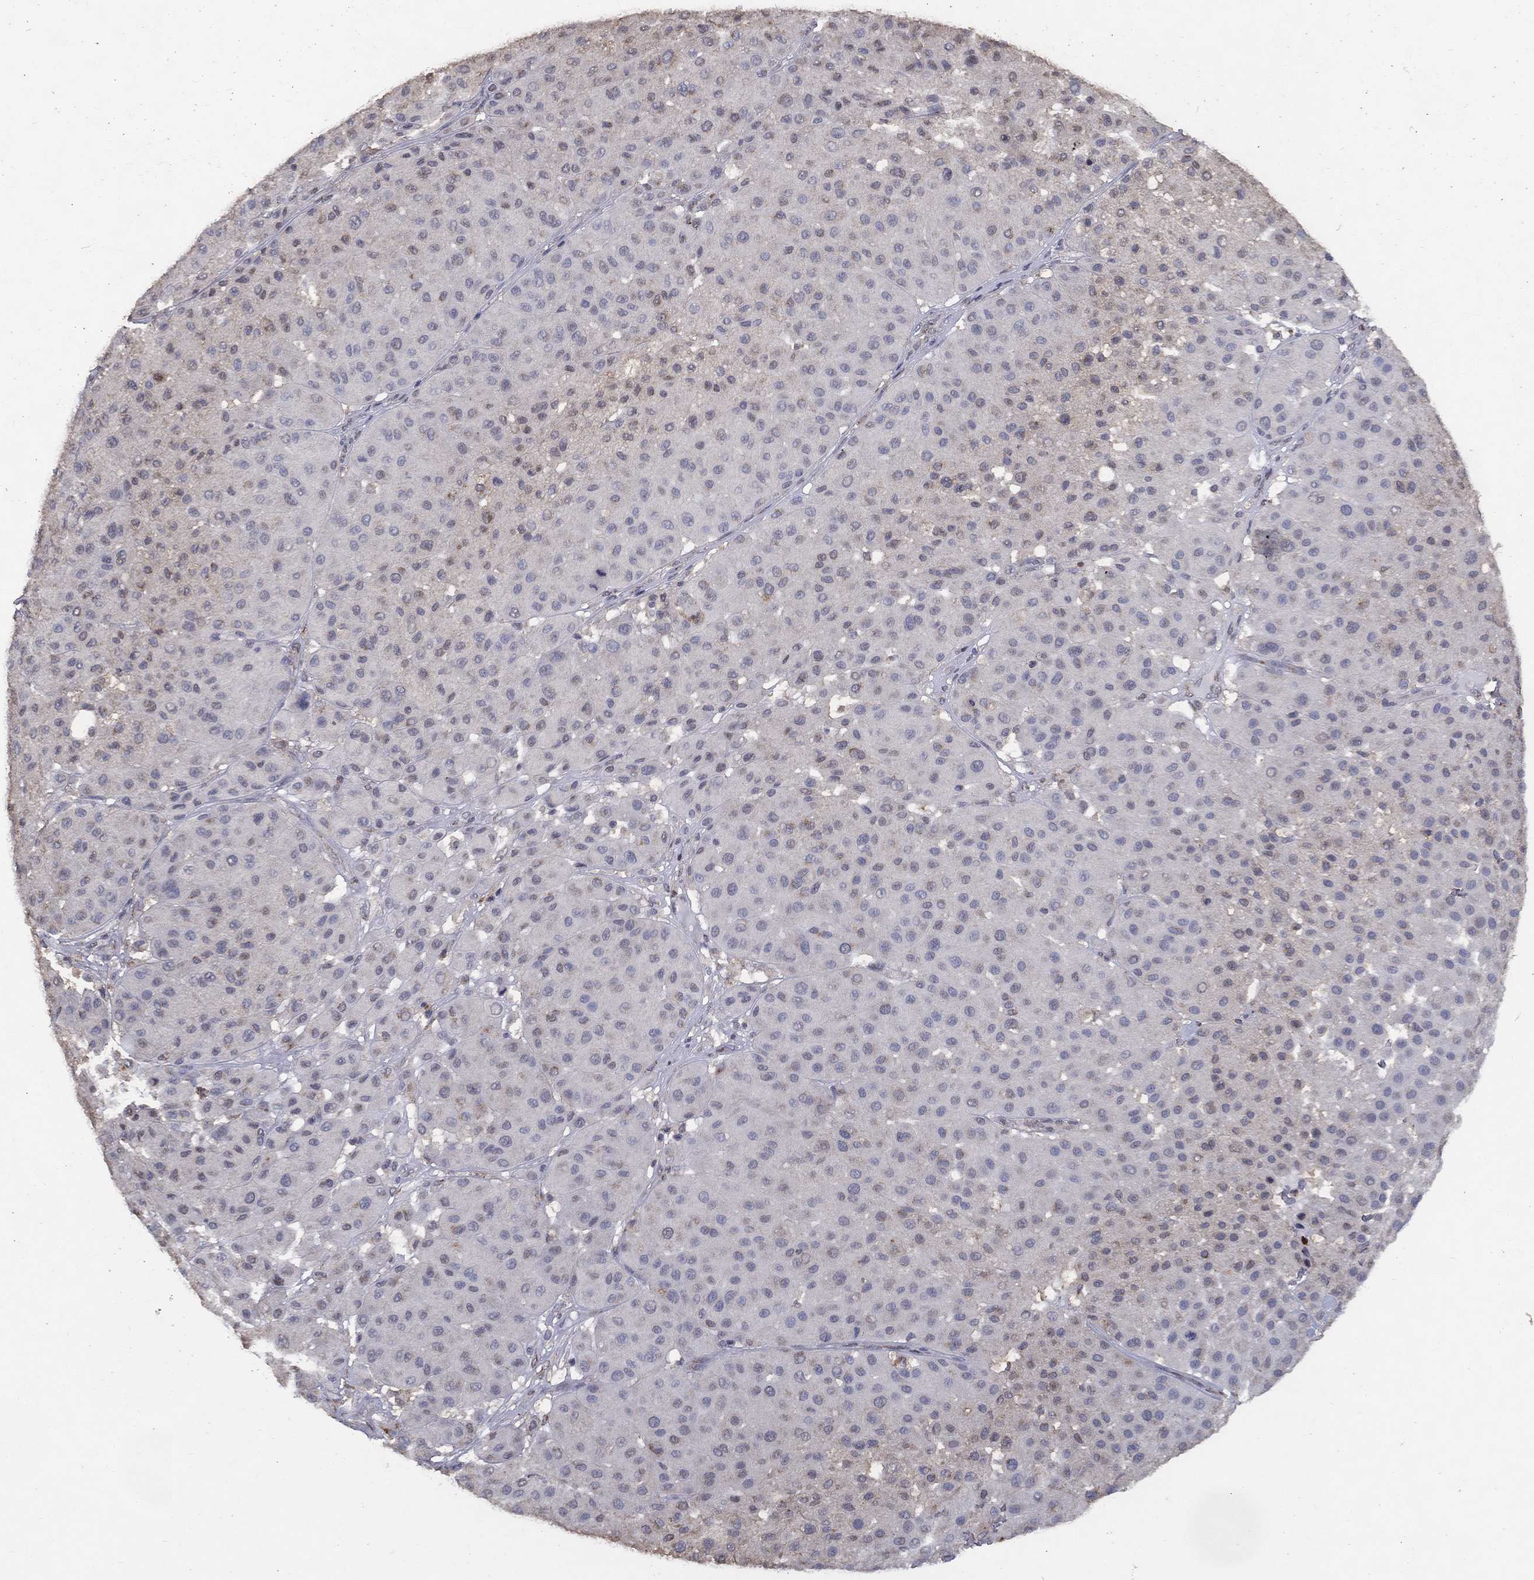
{"staining": {"intensity": "weak", "quantity": "<25%", "location": "cytoplasmic/membranous"}, "tissue": "melanoma", "cell_type": "Tumor cells", "image_type": "cancer", "snomed": [{"axis": "morphology", "description": "Malignant melanoma, Metastatic site"}, {"axis": "topography", "description": "Smooth muscle"}], "caption": "Image shows no significant protein staining in tumor cells of melanoma.", "gene": "GPR183", "patient": {"sex": "male", "age": 41}}